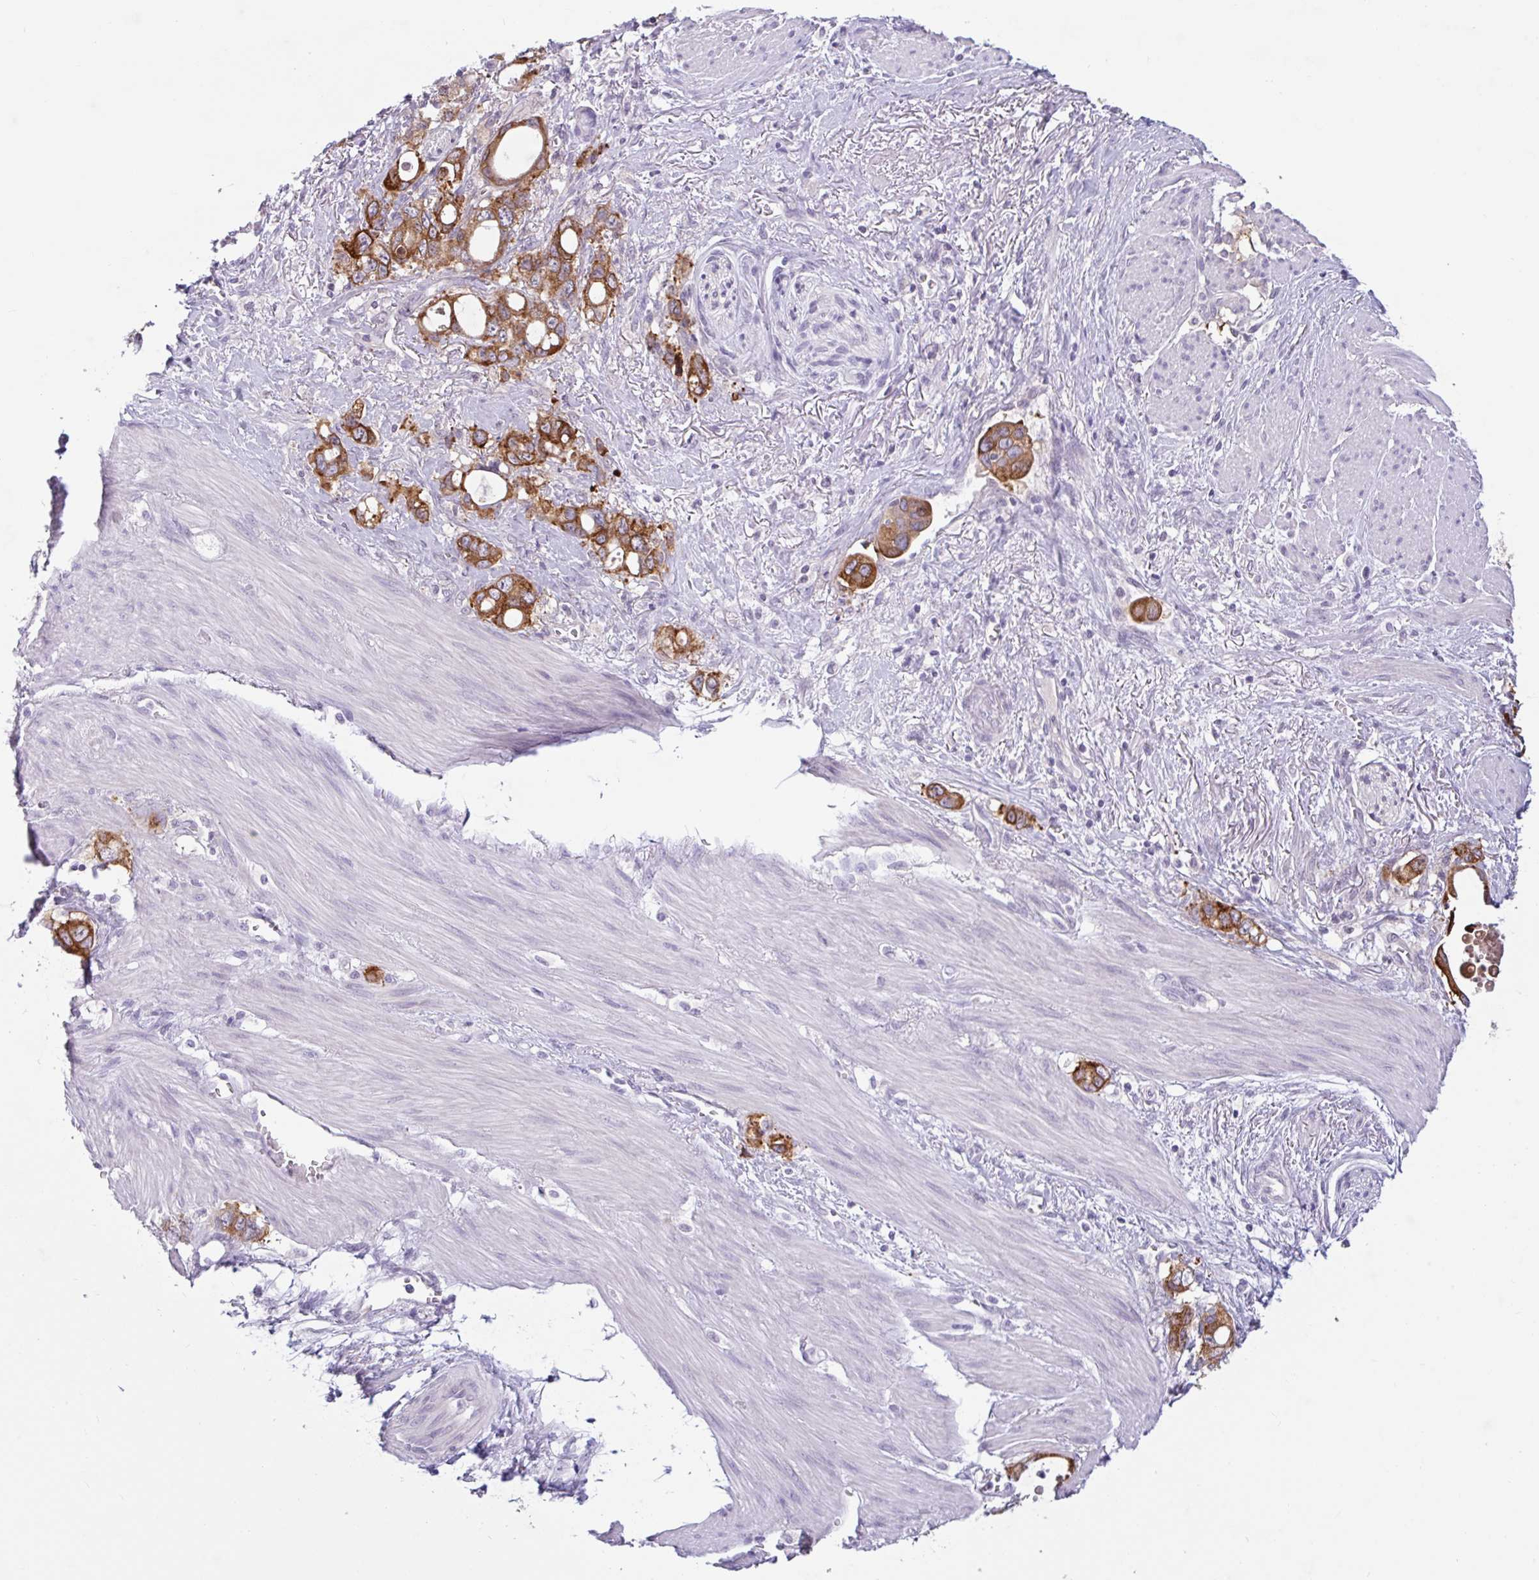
{"staining": {"intensity": "strong", "quantity": ">75%", "location": "cytoplasmic/membranous"}, "tissue": "stomach cancer", "cell_type": "Tumor cells", "image_type": "cancer", "snomed": [{"axis": "morphology", "description": "Adenocarcinoma, NOS"}, {"axis": "topography", "description": "Stomach, upper"}], "caption": "The micrograph reveals a brown stain indicating the presence of a protein in the cytoplasmic/membranous of tumor cells in adenocarcinoma (stomach).", "gene": "CTSE", "patient": {"sex": "male", "age": 74}}